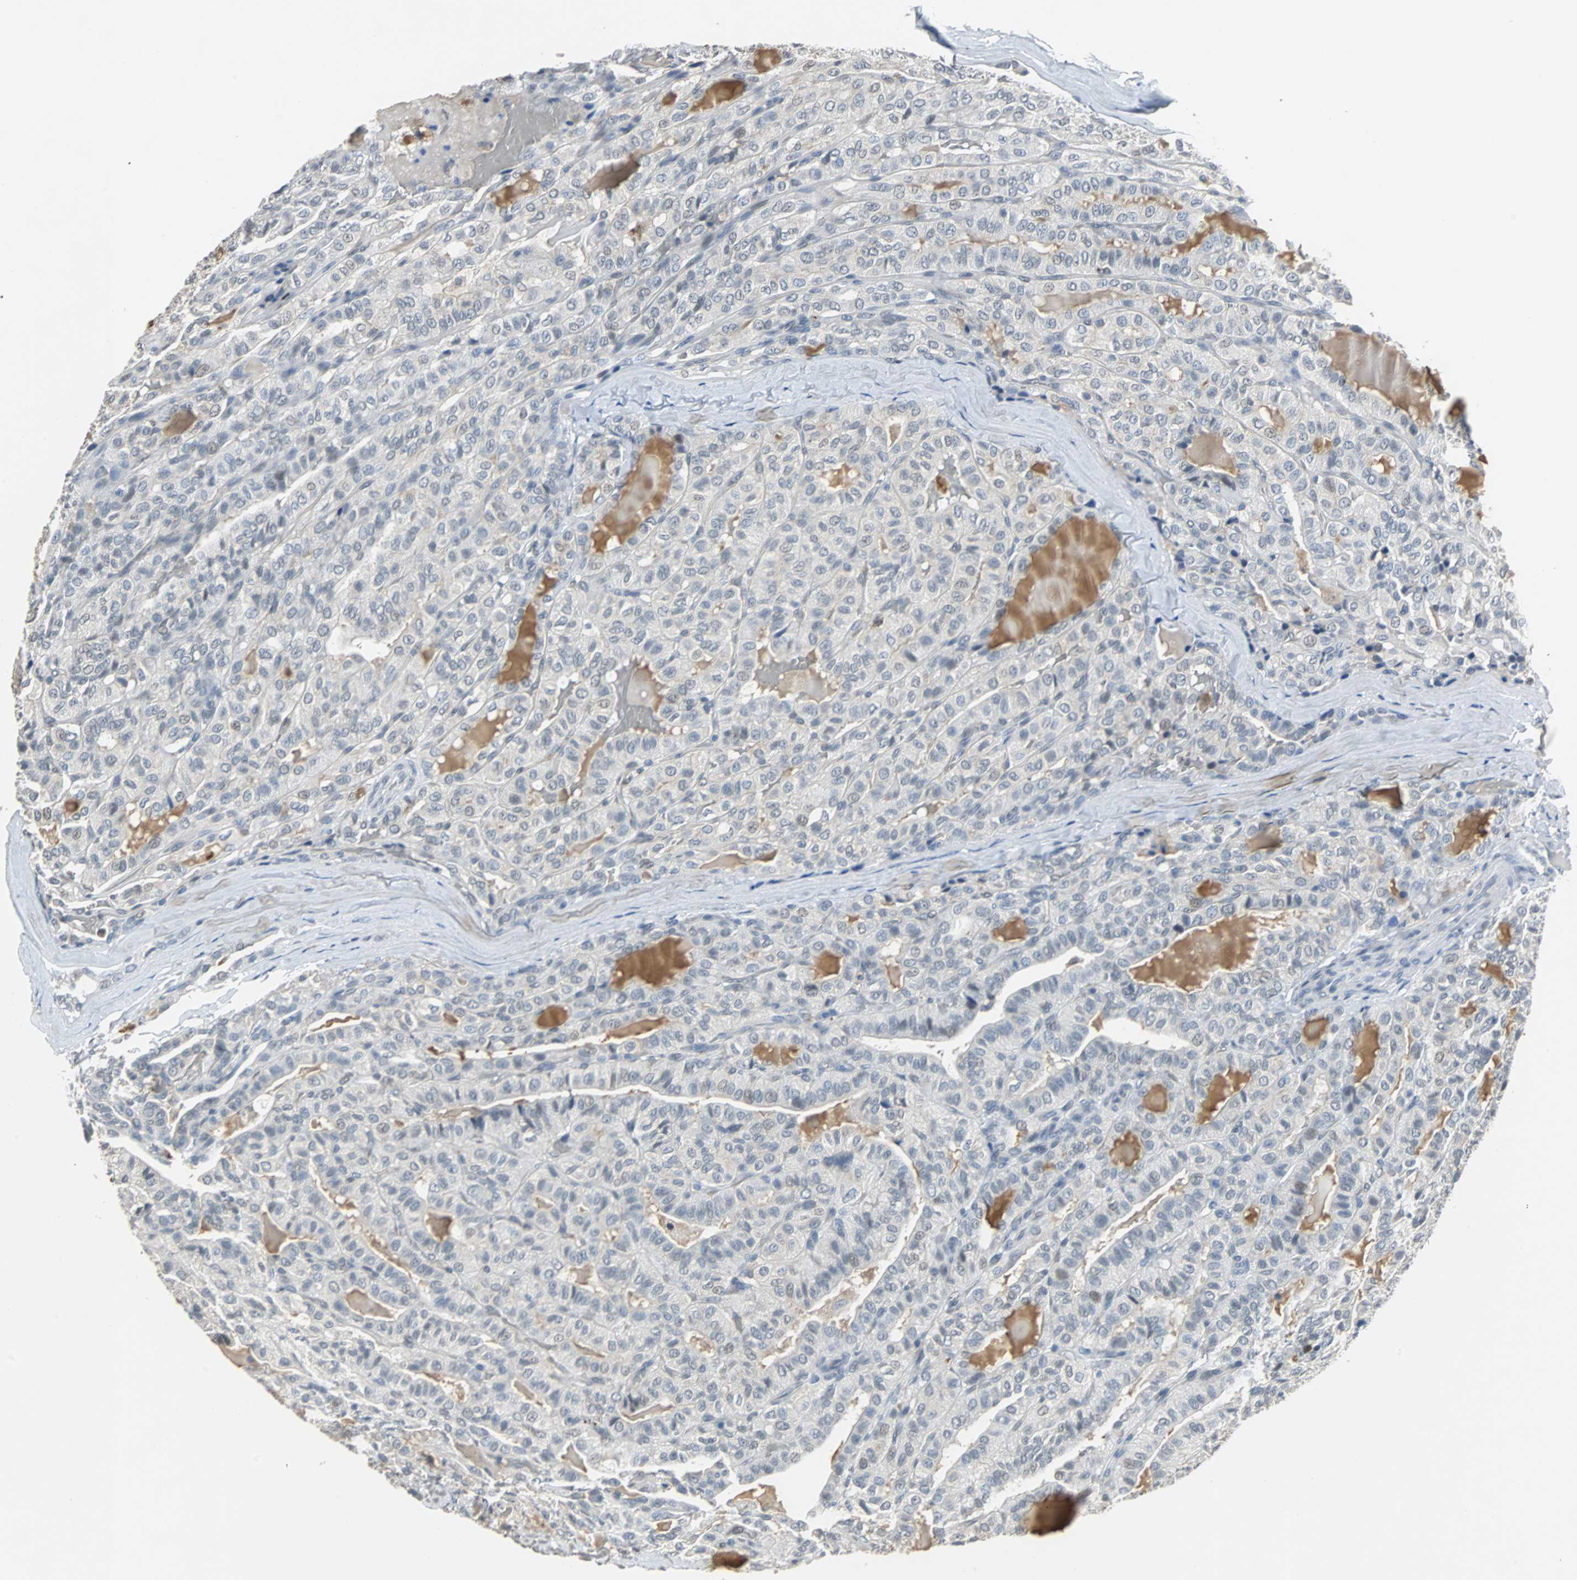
{"staining": {"intensity": "negative", "quantity": "none", "location": "none"}, "tissue": "thyroid cancer", "cell_type": "Tumor cells", "image_type": "cancer", "snomed": [{"axis": "morphology", "description": "Papillary adenocarcinoma, NOS"}, {"axis": "topography", "description": "Thyroid gland"}], "caption": "There is no significant positivity in tumor cells of papillary adenocarcinoma (thyroid).", "gene": "HLX", "patient": {"sex": "male", "age": 77}}